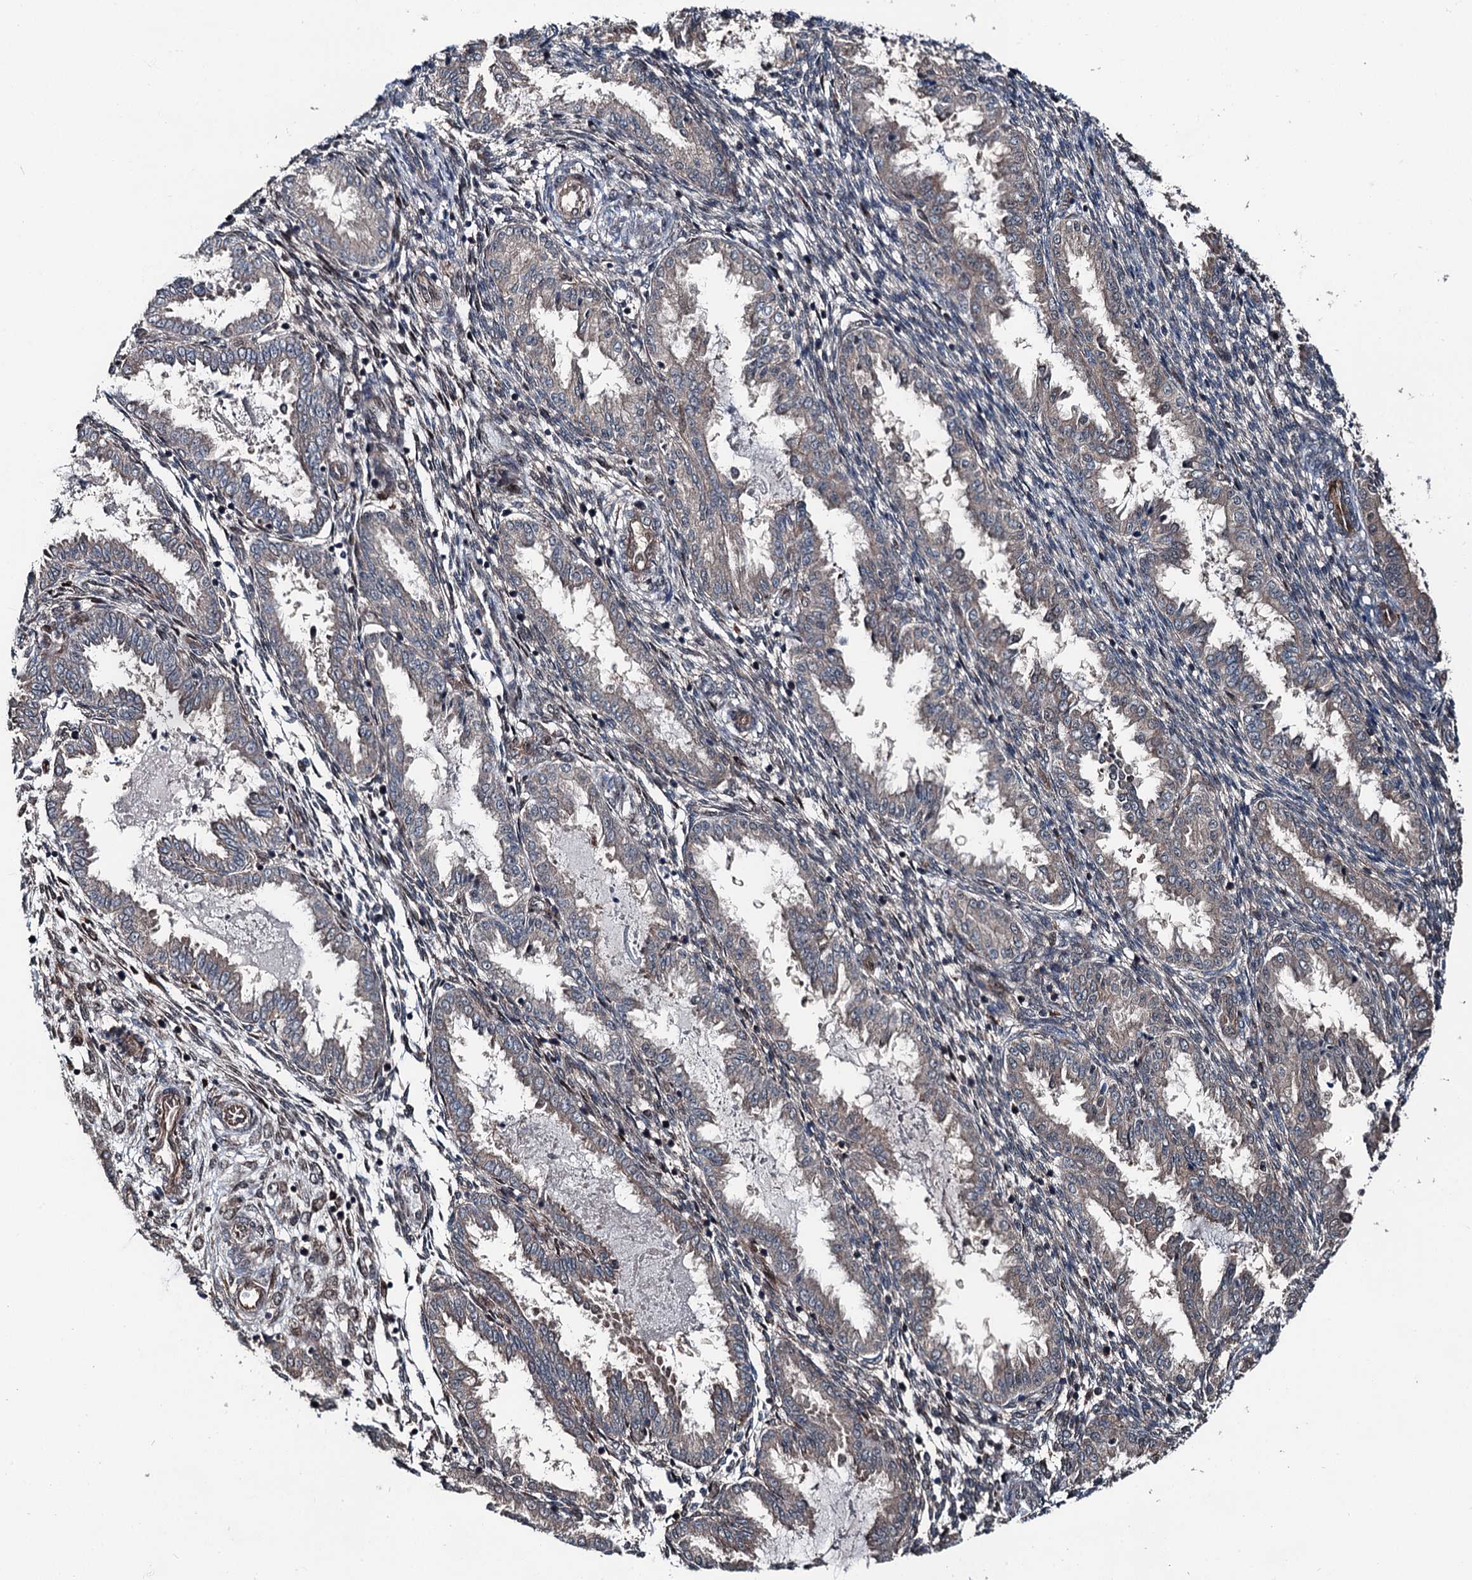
{"staining": {"intensity": "weak", "quantity": "<25%", "location": "cytoplasmic/membranous"}, "tissue": "endometrium", "cell_type": "Cells in endometrial stroma", "image_type": "normal", "snomed": [{"axis": "morphology", "description": "Normal tissue, NOS"}, {"axis": "topography", "description": "Endometrium"}], "caption": "Immunohistochemistry micrograph of unremarkable endometrium: human endometrium stained with DAB demonstrates no significant protein positivity in cells in endometrial stroma.", "gene": "PSMD13", "patient": {"sex": "female", "age": 33}}